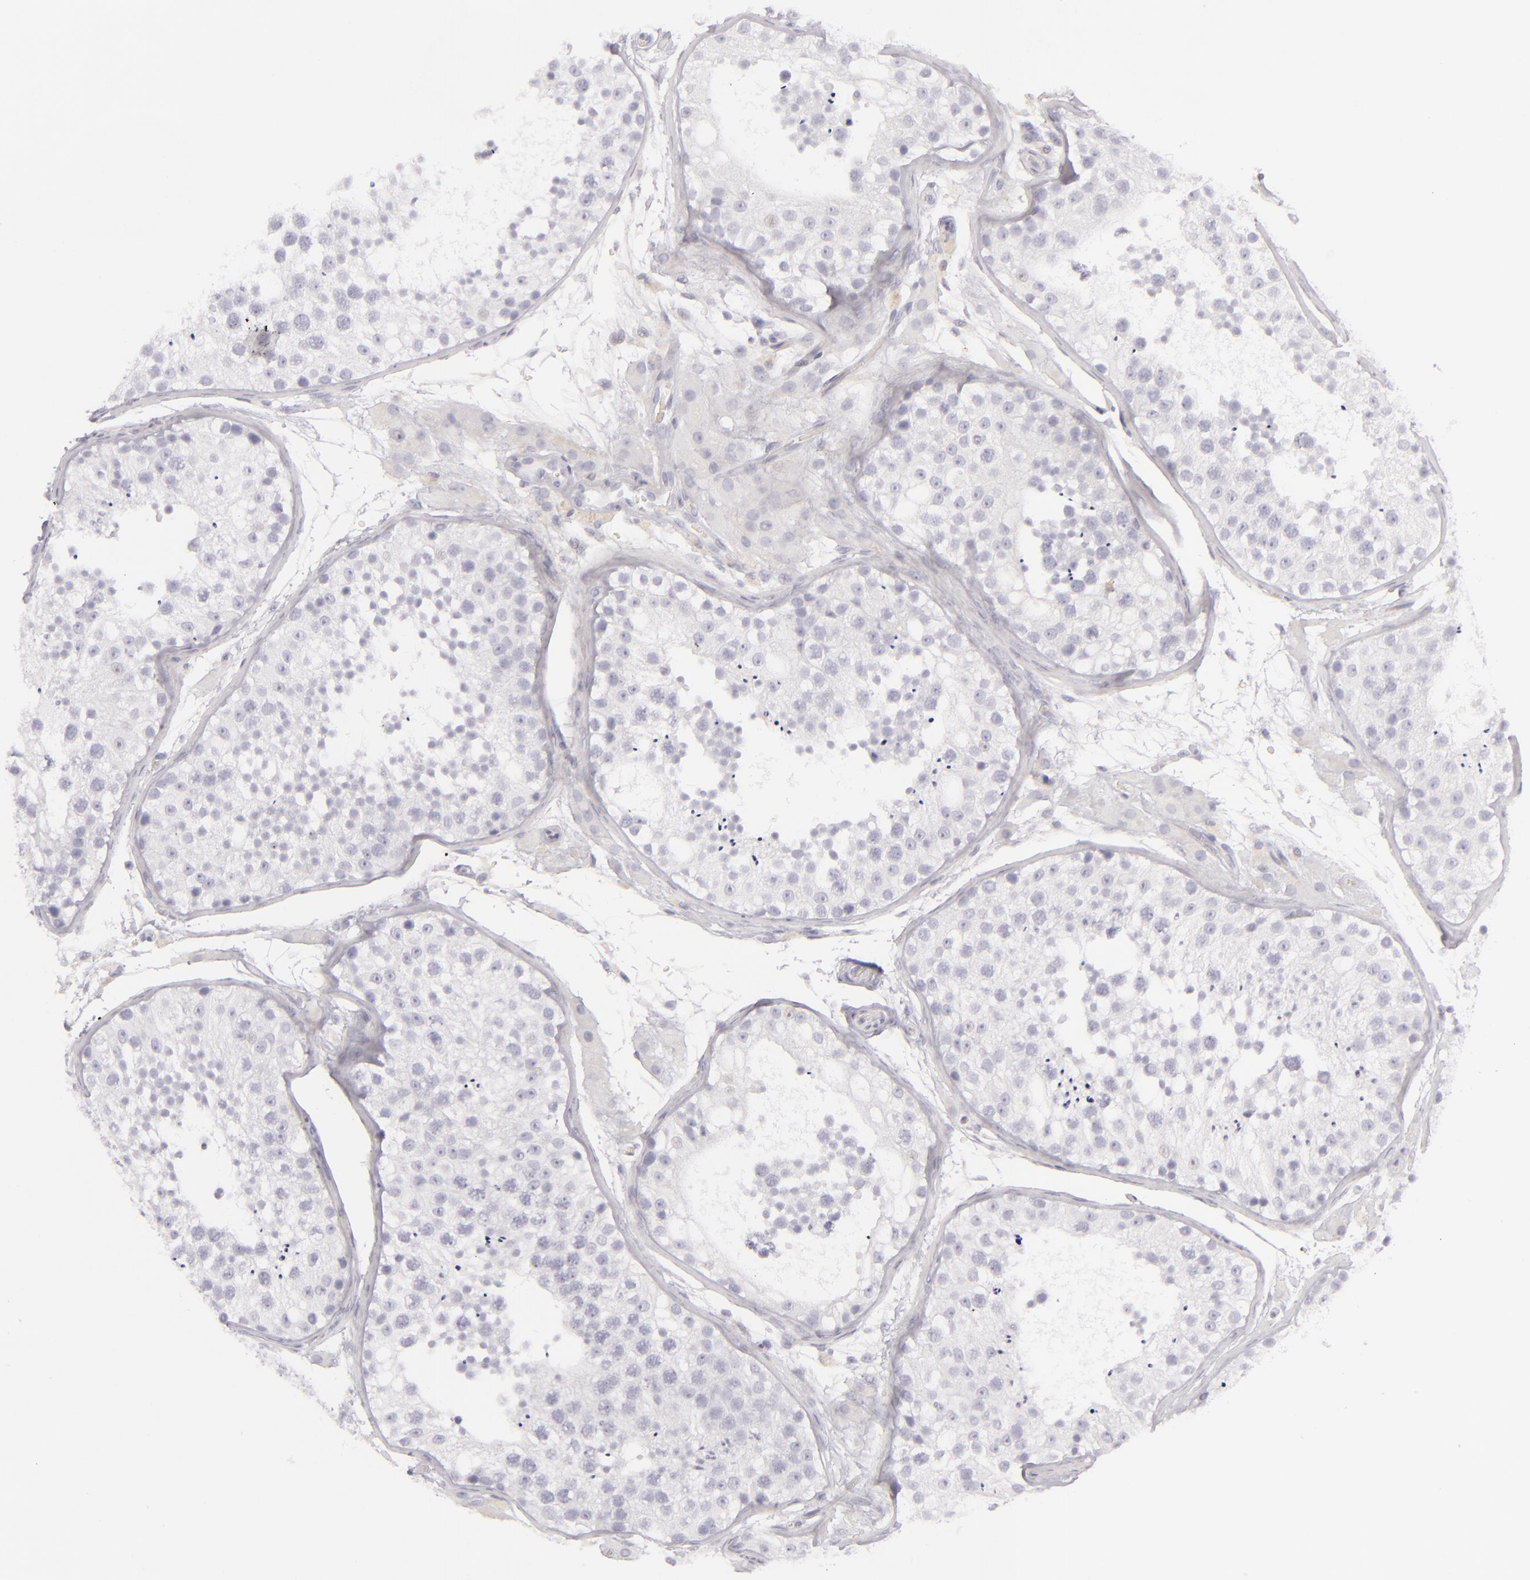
{"staining": {"intensity": "negative", "quantity": "none", "location": "none"}, "tissue": "testis", "cell_type": "Cells in seminiferous ducts", "image_type": "normal", "snomed": [{"axis": "morphology", "description": "Normal tissue, NOS"}, {"axis": "topography", "description": "Testis"}], "caption": "This photomicrograph is of unremarkable testis stained with IHC to label a protein in brown with the nuclei are counter-stained blue. There is no positivity in cells in seminiferous ducts. Nuclei are stained in blue.", "gene": "CDX2", "patient": {"sex": "male", "age": 26}}